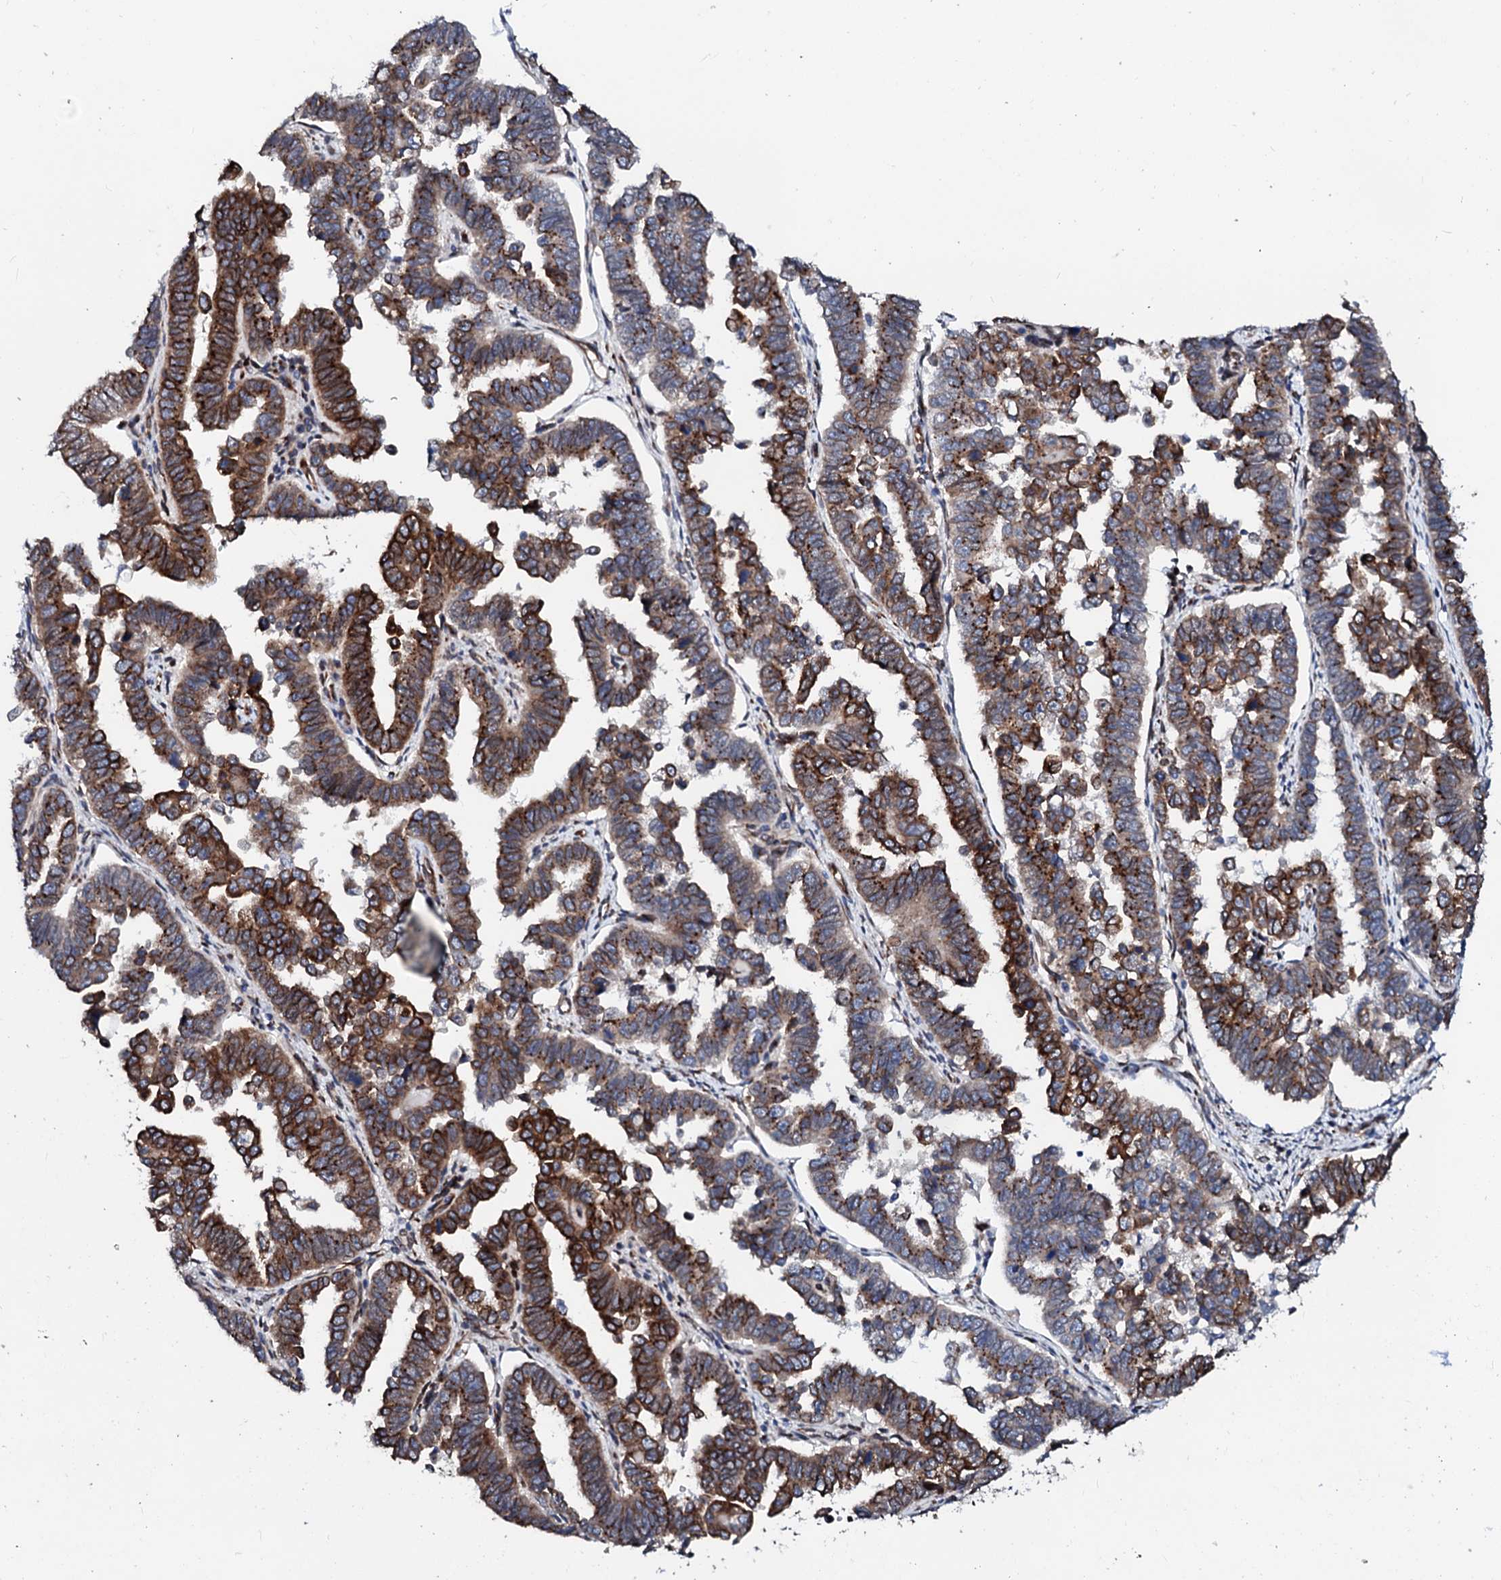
{"staining": {"intensity": "strong", "quantity": ">75%", "location": "cytoplasmic/membranous"}, "tissue": "endometrial cancer", "cell_type": "Tumor cells", "image_type": "cancer", "snomed": [{"axis": "morphology", "description": "Adenocarcinoma, NOS"}, {"axis": "topography", "description": "Endometrium"}], "caption": "Immunohistochemical staining of human endometrial cancer (adenocarcinoma) reveals strong cytoplasmic/membranous protein positivity in approximately >75% of tumor cells.", "gene": "TMCO3", "patient": {"sex": "female", "age": 75}}